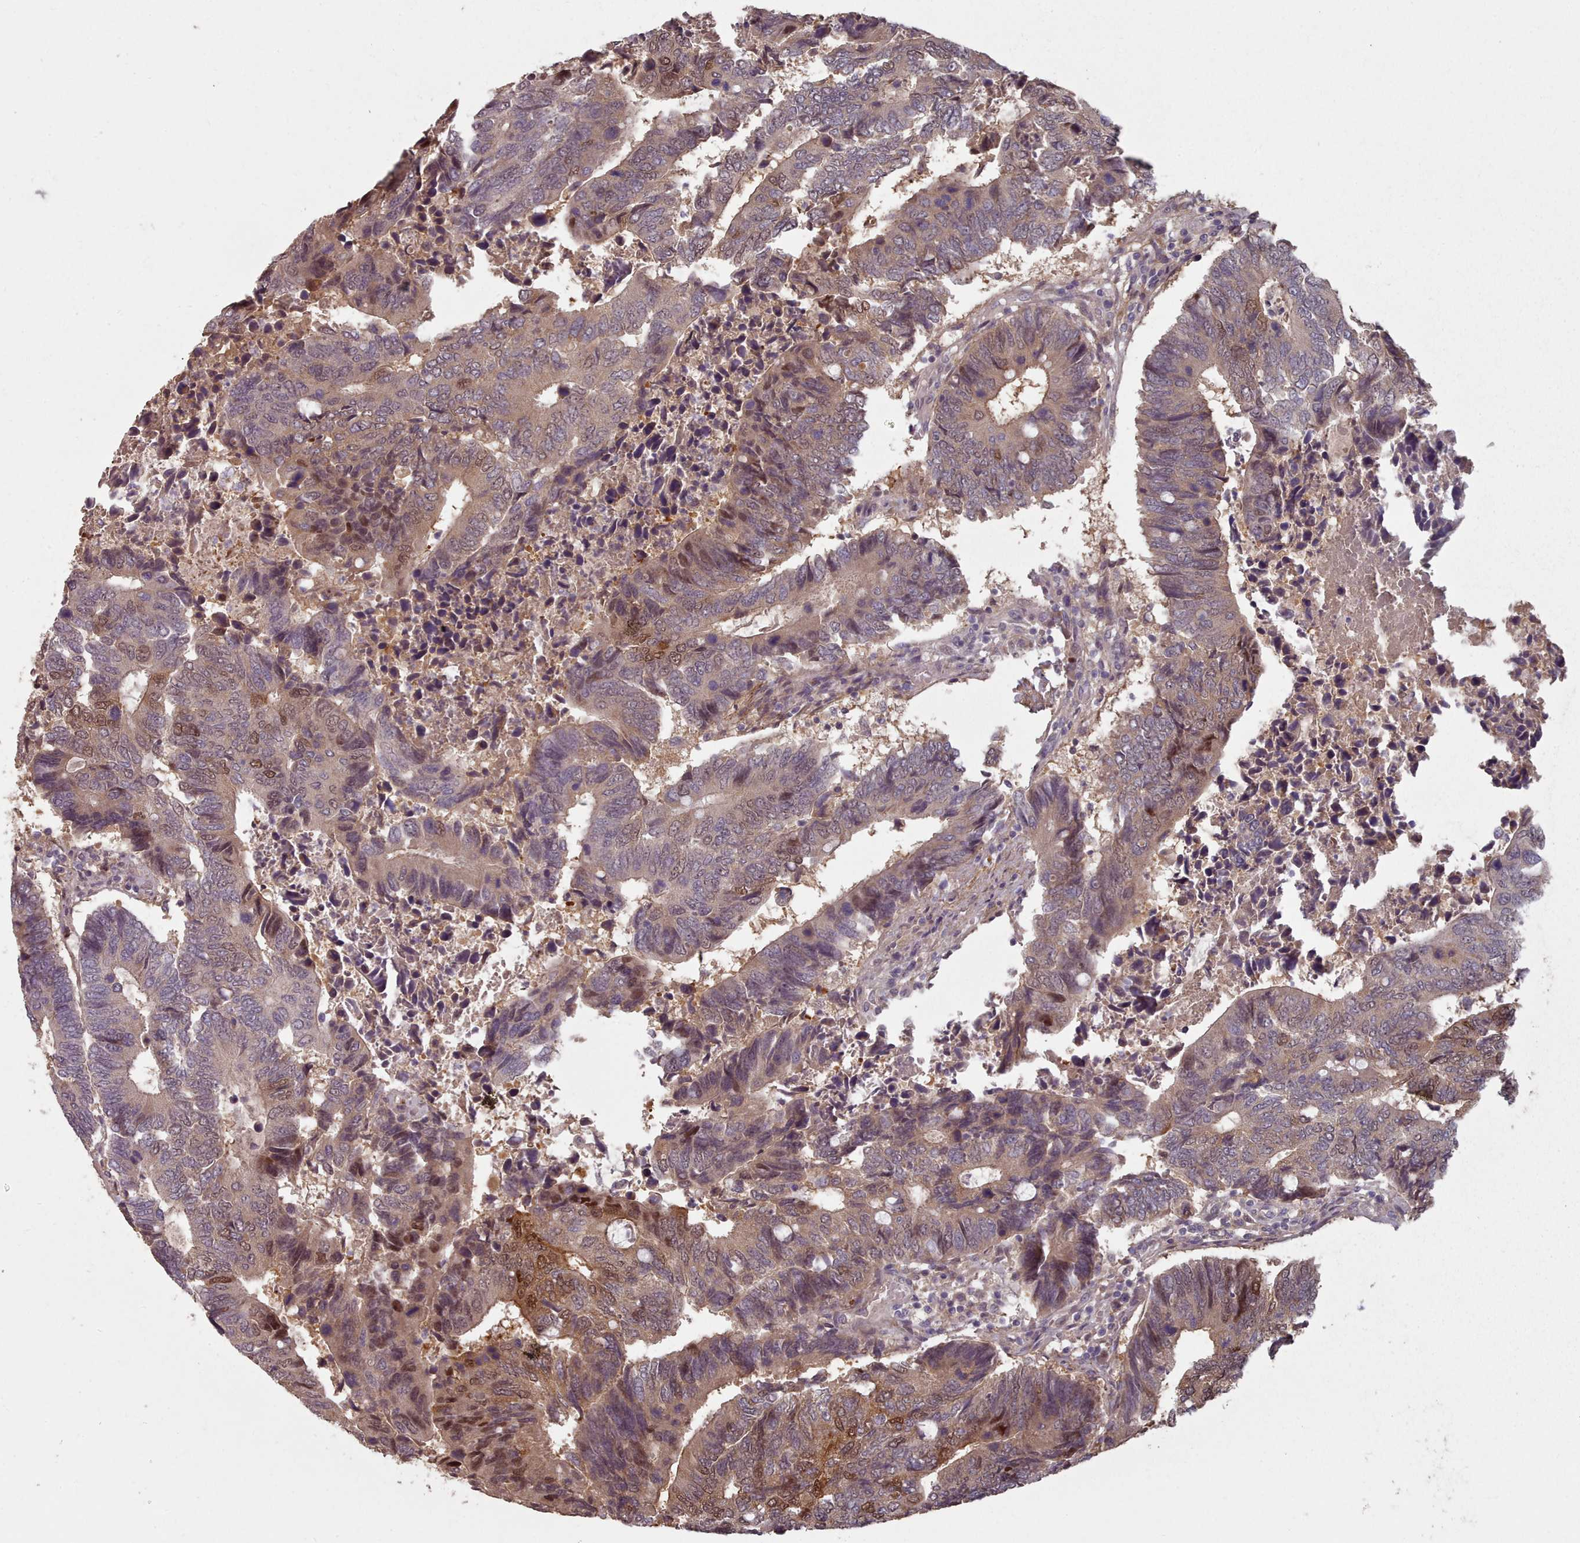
{"staining": {"intensity": "moderate", "quantity": "<25%", "location": "cytoplasmic/membranous,nuclear"}, "tissue": "colorectal cancer", "cell_type": "Tumor cells", "image_type": "cancer", "snomed": [{"axis": "morphology", "description": "Adenocarcinoma, NOS"}, {"axis": "topography", "description": "Colon"}], "caption": "This histopathology image exhibits colorectal cancer stained with immunohistochemistry to label a protein in brown. The cytoplasmic/membranous and nuclear of tumor cells show moderate positivity for the protein. Nuclei are counter-stained blue.", "gene": "ERCC6L", "patient": {"sex": "male", "age": 87}}